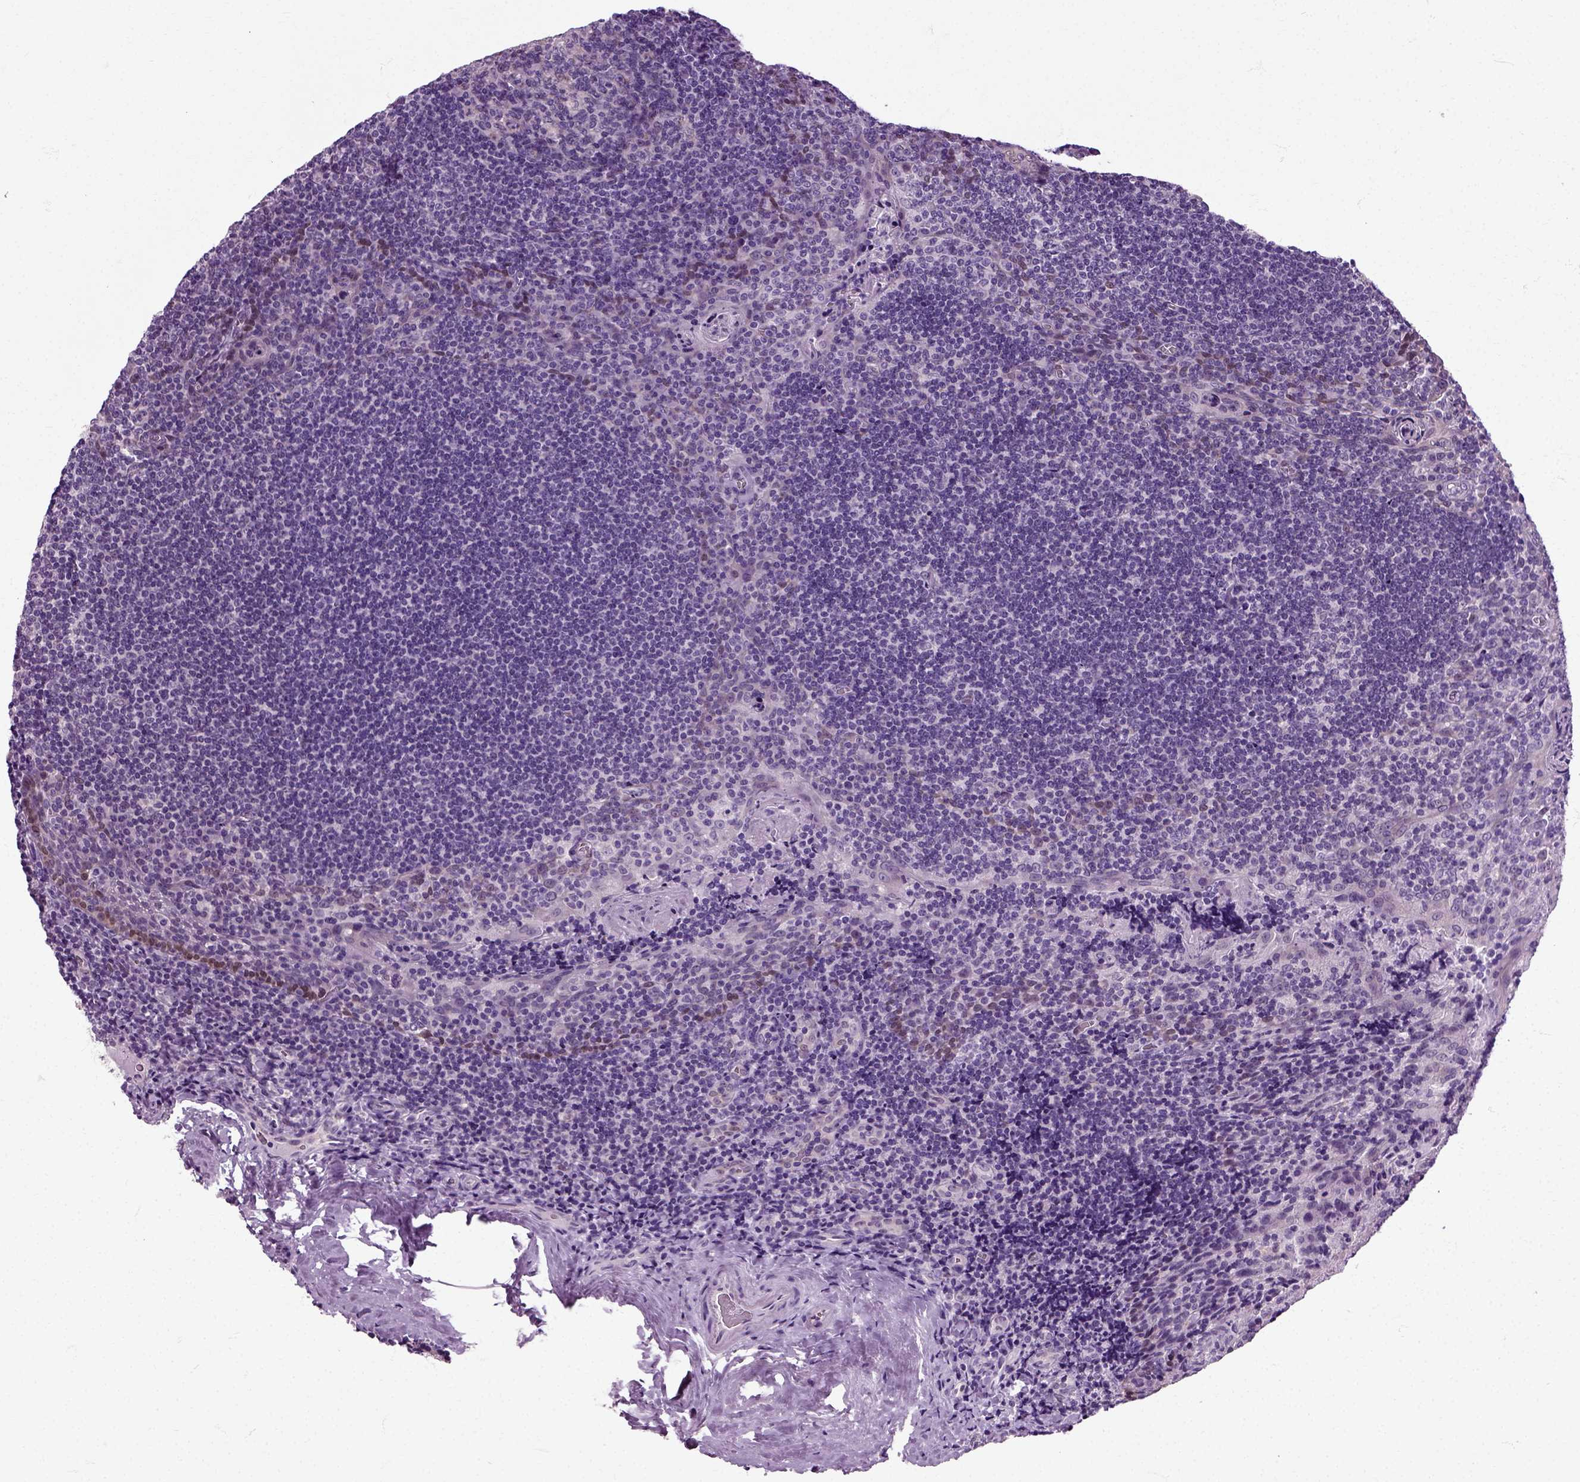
{"staining": {"intensity": "negative", "quantity": "none", "location": "none"}, "tissue": "tonsil", "cell_type": "Germinal center cells", "image_type": "normal", "snomed": [{"axis": "morphology", "description": "Normal tissue, NOS"}, {"axis": "morphology", "description": "Inflammation, NOS"}, {"axis": "topography", "description": "Tonsil"}], "caption": "High power microscopy photomicrograph of an immunohistochemistry (IHC) micrograph of benign tonsil, revealing no significant expression in germinal center cells. (DAB (3,3'-diaminobenzidine) IHC, high magnification).", "gene": "HSPA2", "patient": {"sex": "female", "age": 31}}